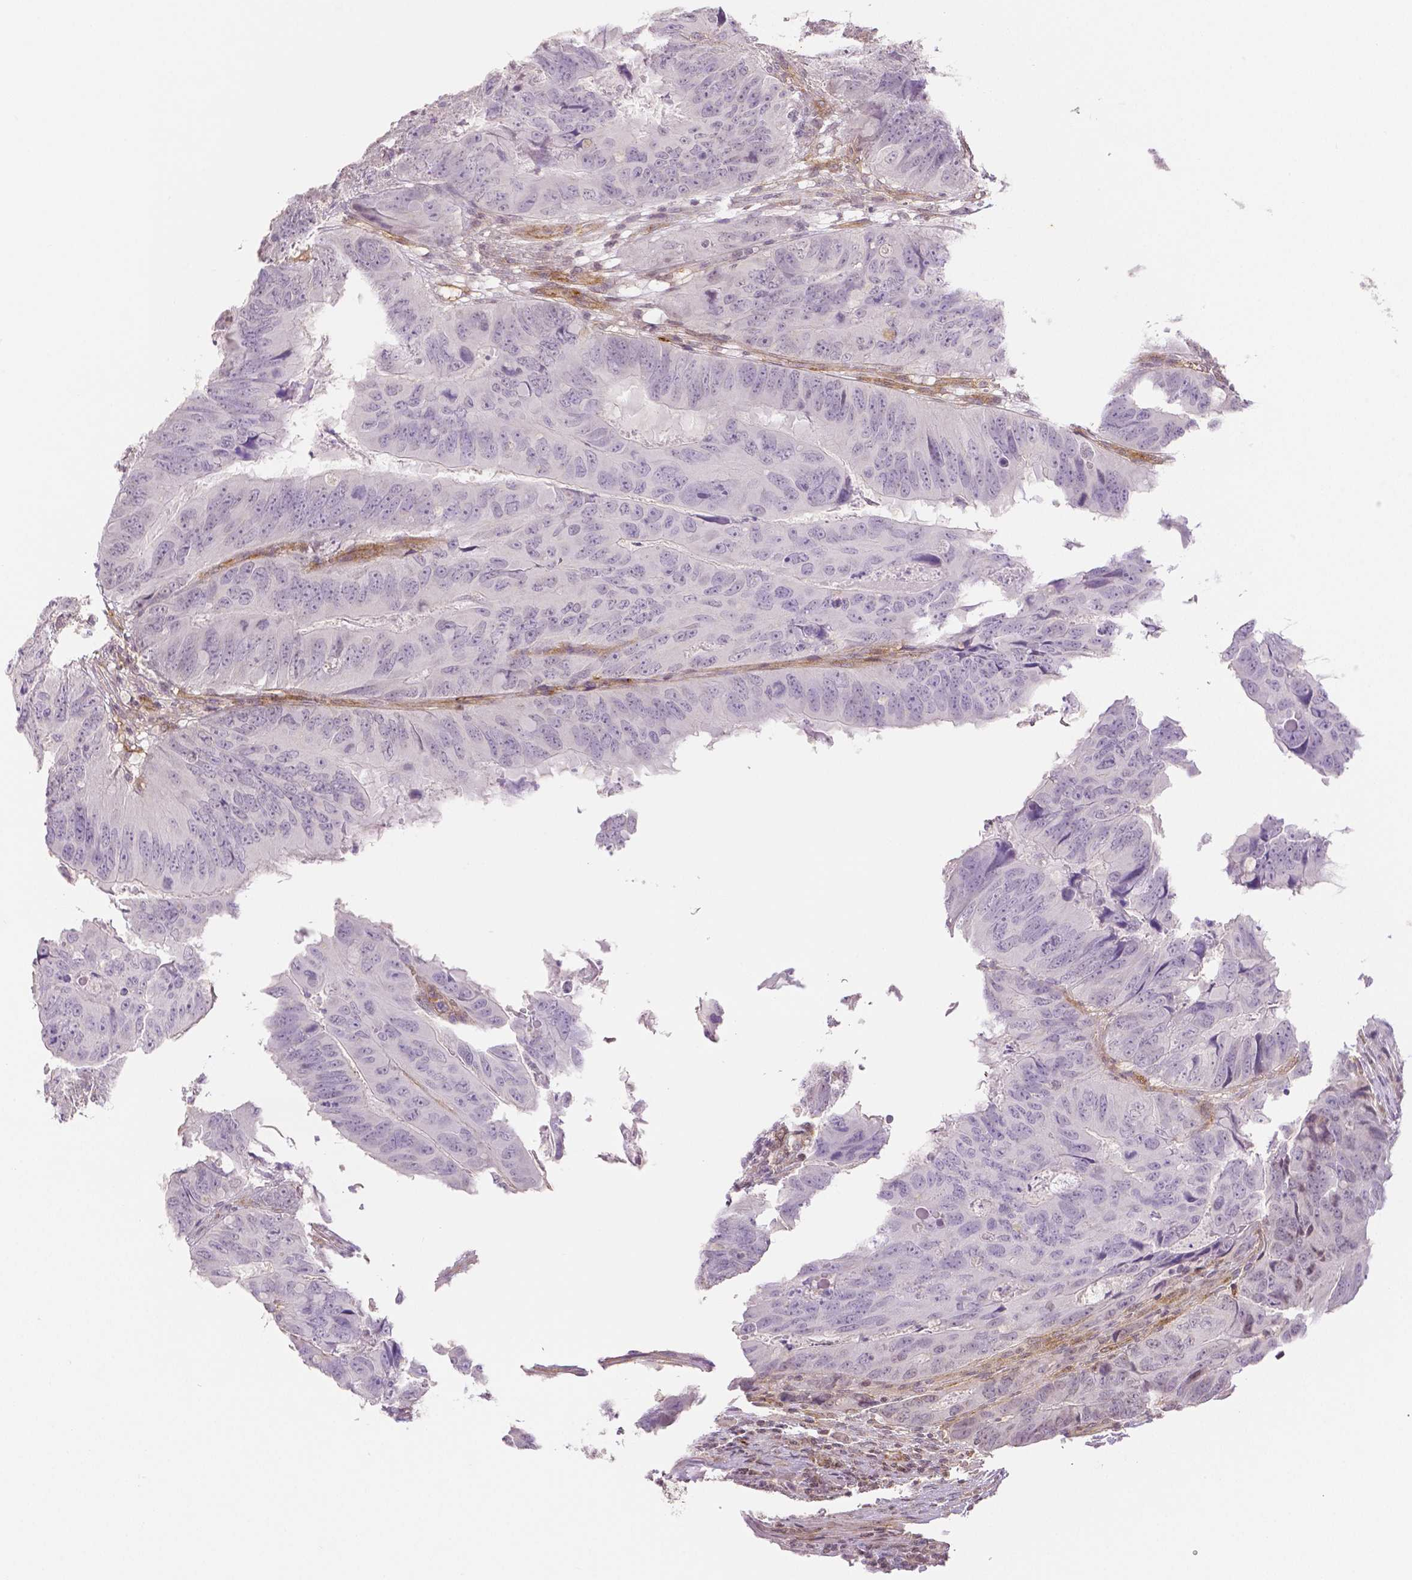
{"staining": {"intensity": "negative", "quantity": "none", "location": "none"}, "tissue": "colorectal cancer", "cell_type": "Tumor cells", "image_type": "cancer", "snomed": [{"axis": "morphology", "description": "Adenocarcinoma, NOS"}, {"axis": "topography", "description": "Colon"}], "caption": "Colorectal cancer was stained to show a protein in brown. There is no significant staining in tumor cells.", "gene": "THY1", "patient": {"sex": "male", "age": 79}}